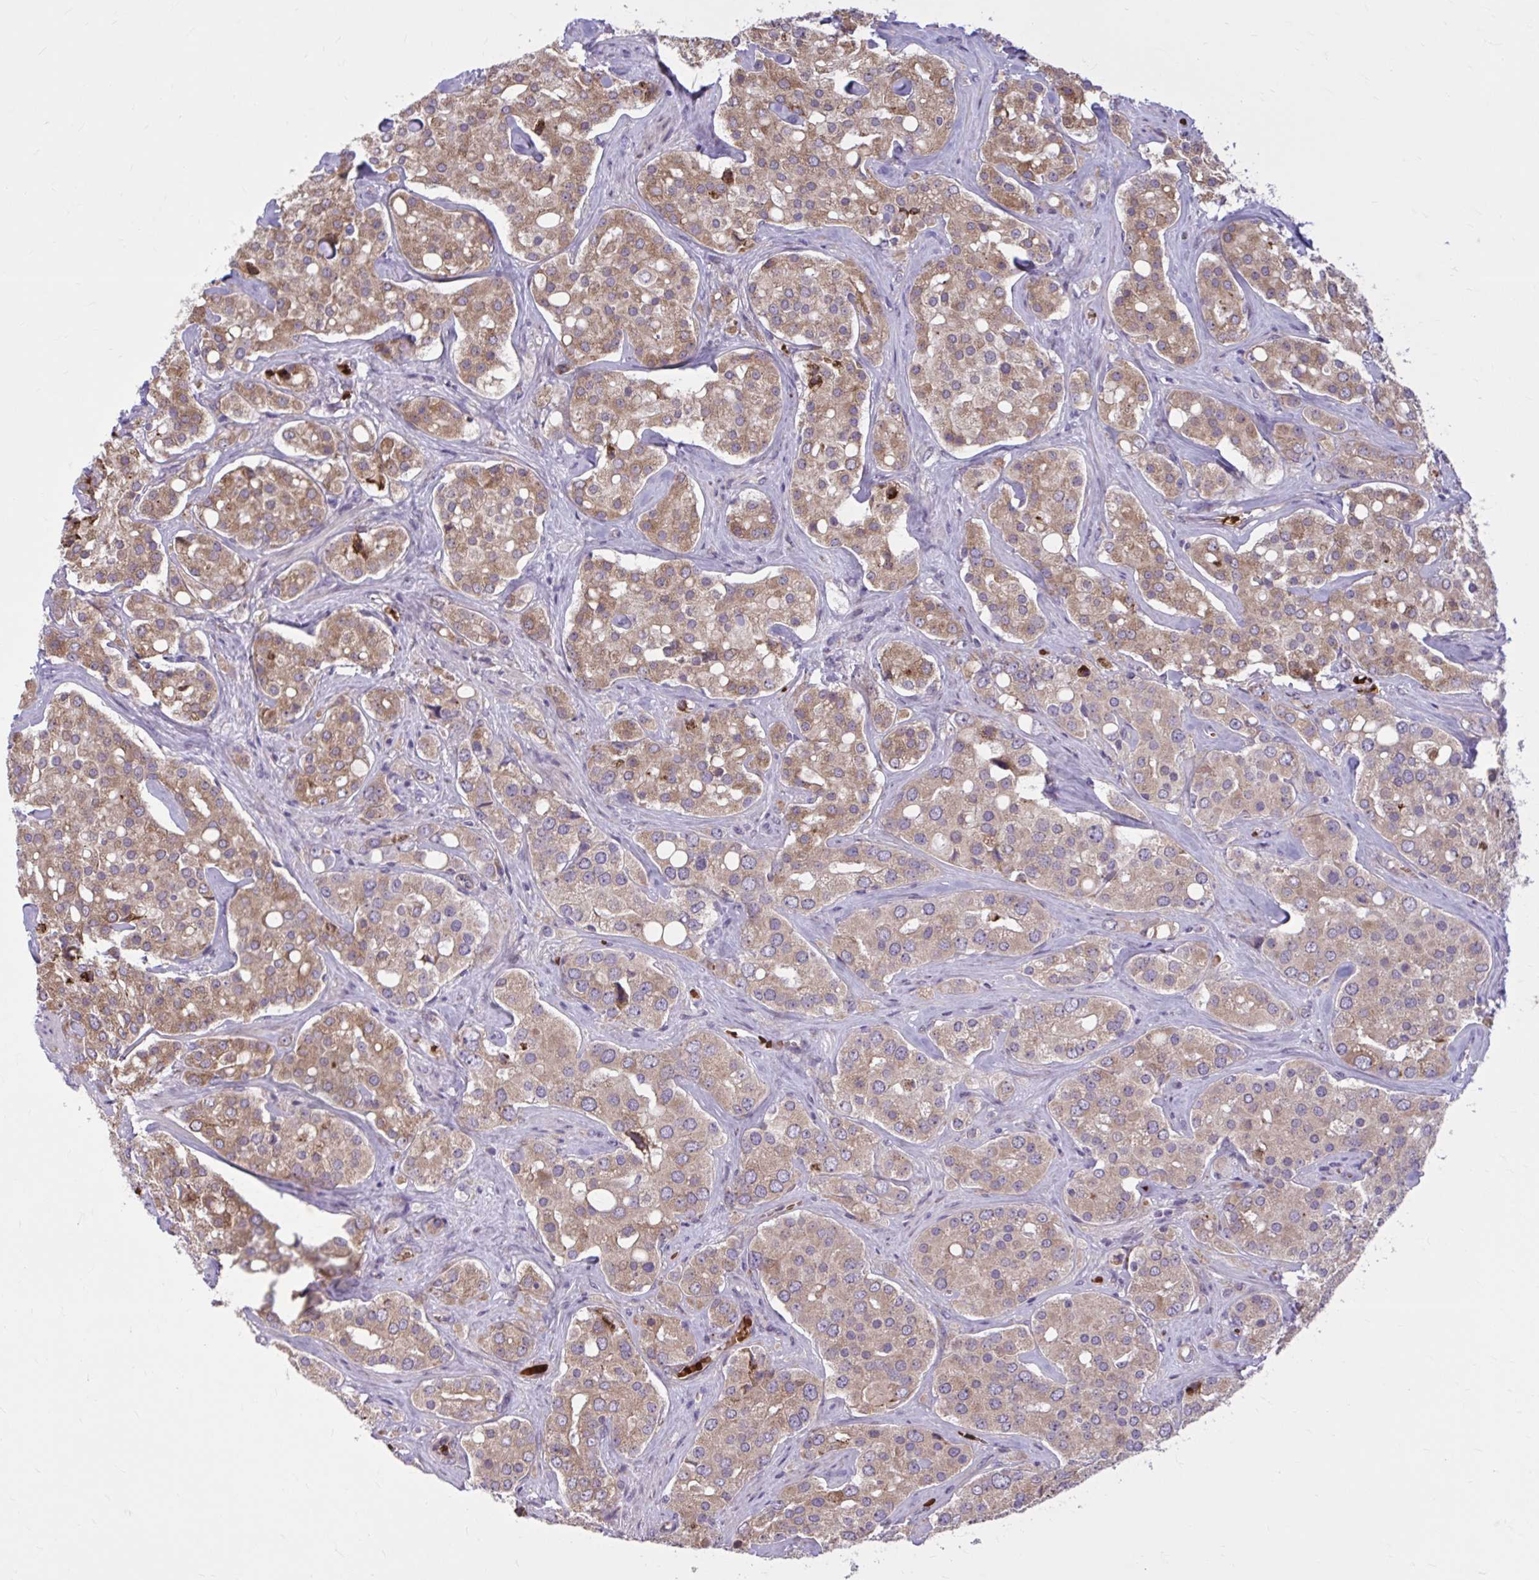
{"staining": {"intensity": "moderate", "quantity": "25%-75%", "location": "cytoplasmic/membranous"}, "tissue": "prostate cancer", "cell_type": "Tumor cells", "image_type": "cancer", "snomed": [{"axis": "morphology", "description": "Adenocarcinoma, High grade"}, {"axis": "topography", "description": "Prostate"}], "caption": "Immunohistochemical staining of human prostate high-grade adenocarcinoma demonstrates moderate cytoplasmic/membranous protein expression in about 25%-75% of tumor cells.", "gene": "SNF8", "patient": {"sex": "male", "age": 67}}